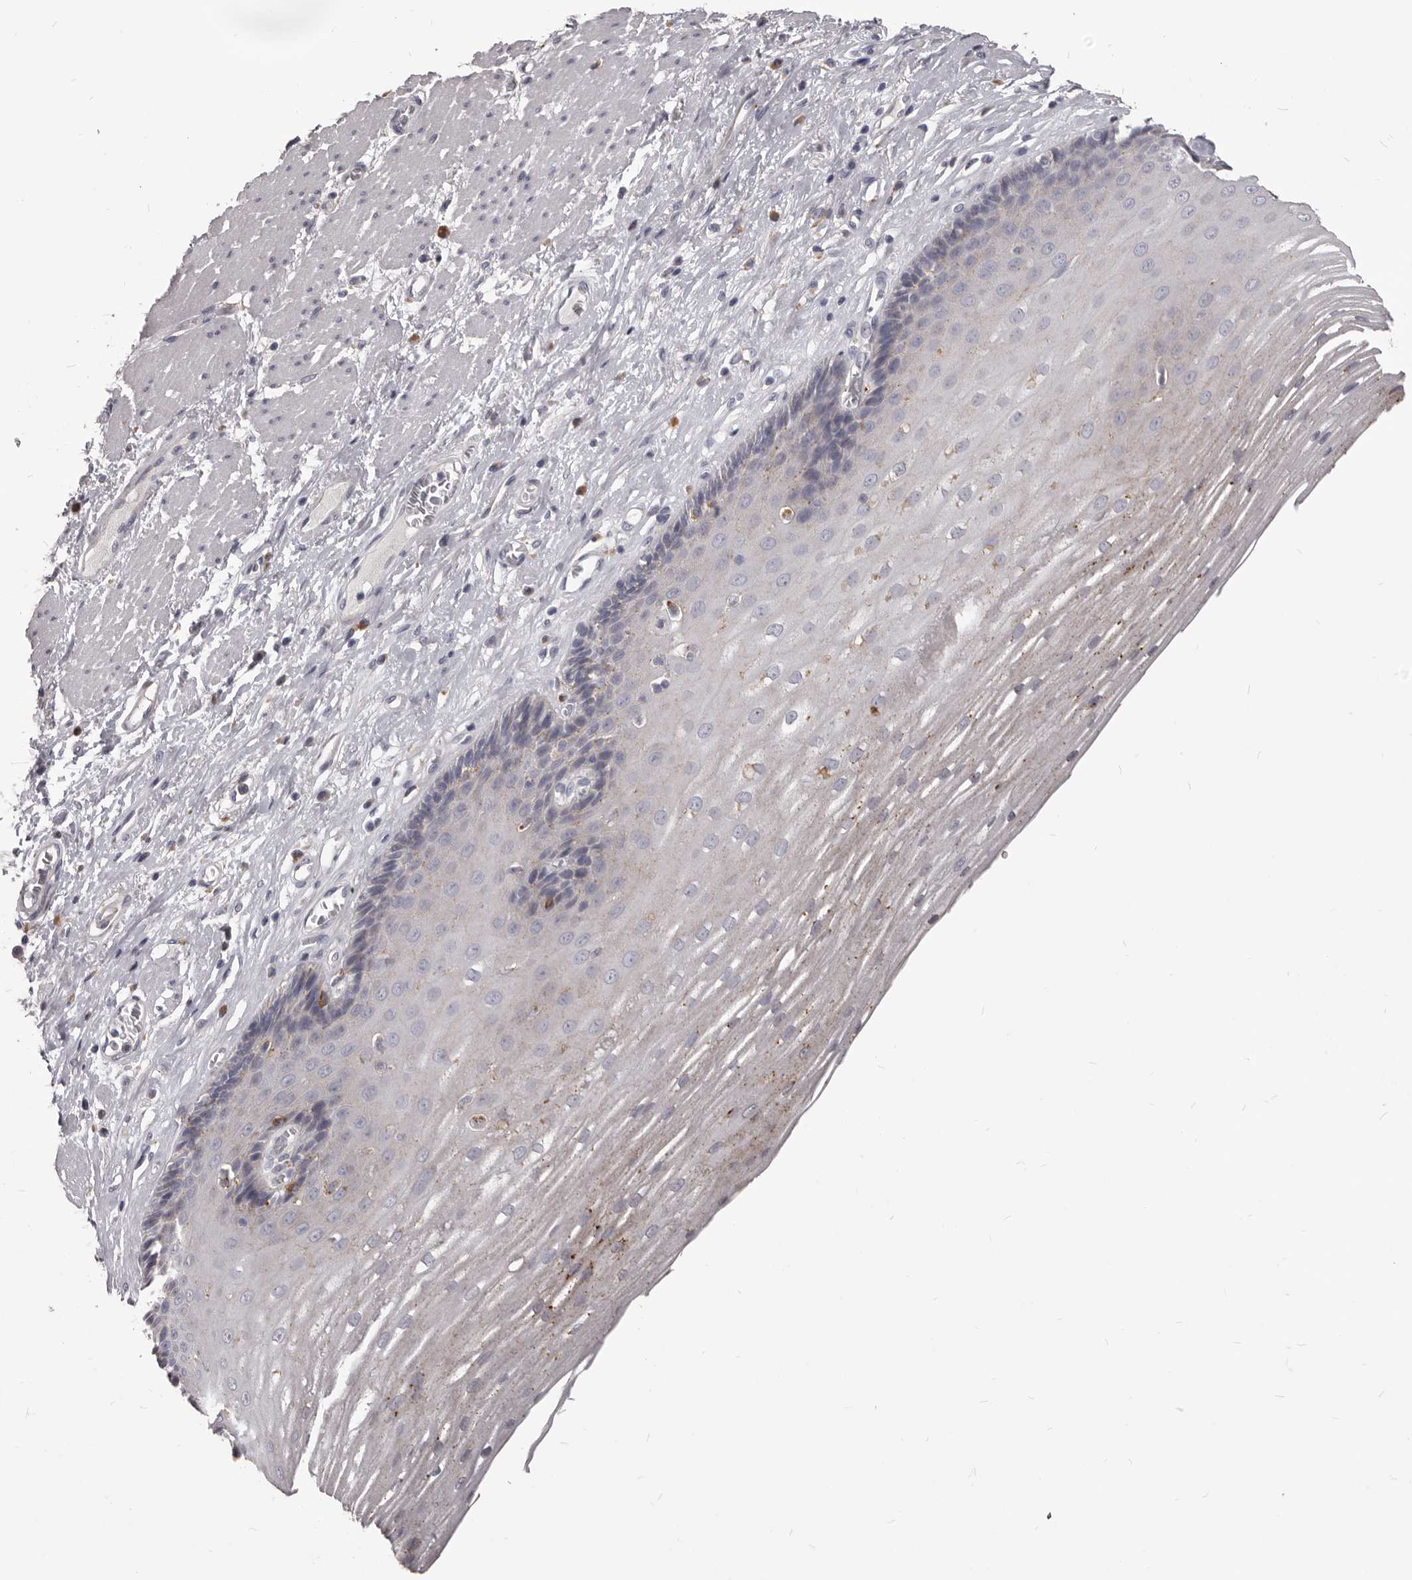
{"staining": {"intensity": "weak", "quantity": "<25%", "location": "cytoplasmic/membranous"}, "tissue": "esophagus", "cell_type": "Squamous epithelial cells", "image_type": "normal", "snomed": [{"axis": "morphology", "description": "Normal tissue, NOS"}, {"axis": "topography", "description": "Esophagus"}], "caption": "Immunohistochemical staining of unremarkable esophagus reveals no significant positivity in squamous epithelial cells. The staining was performed using DAB to visualize the protein expression in brown, while the nuclei were stained in blue with hematoxylin (Magnification: 20x).", "gene": "PI4K2A", "patient": {"sex": "male", "age": 62}}